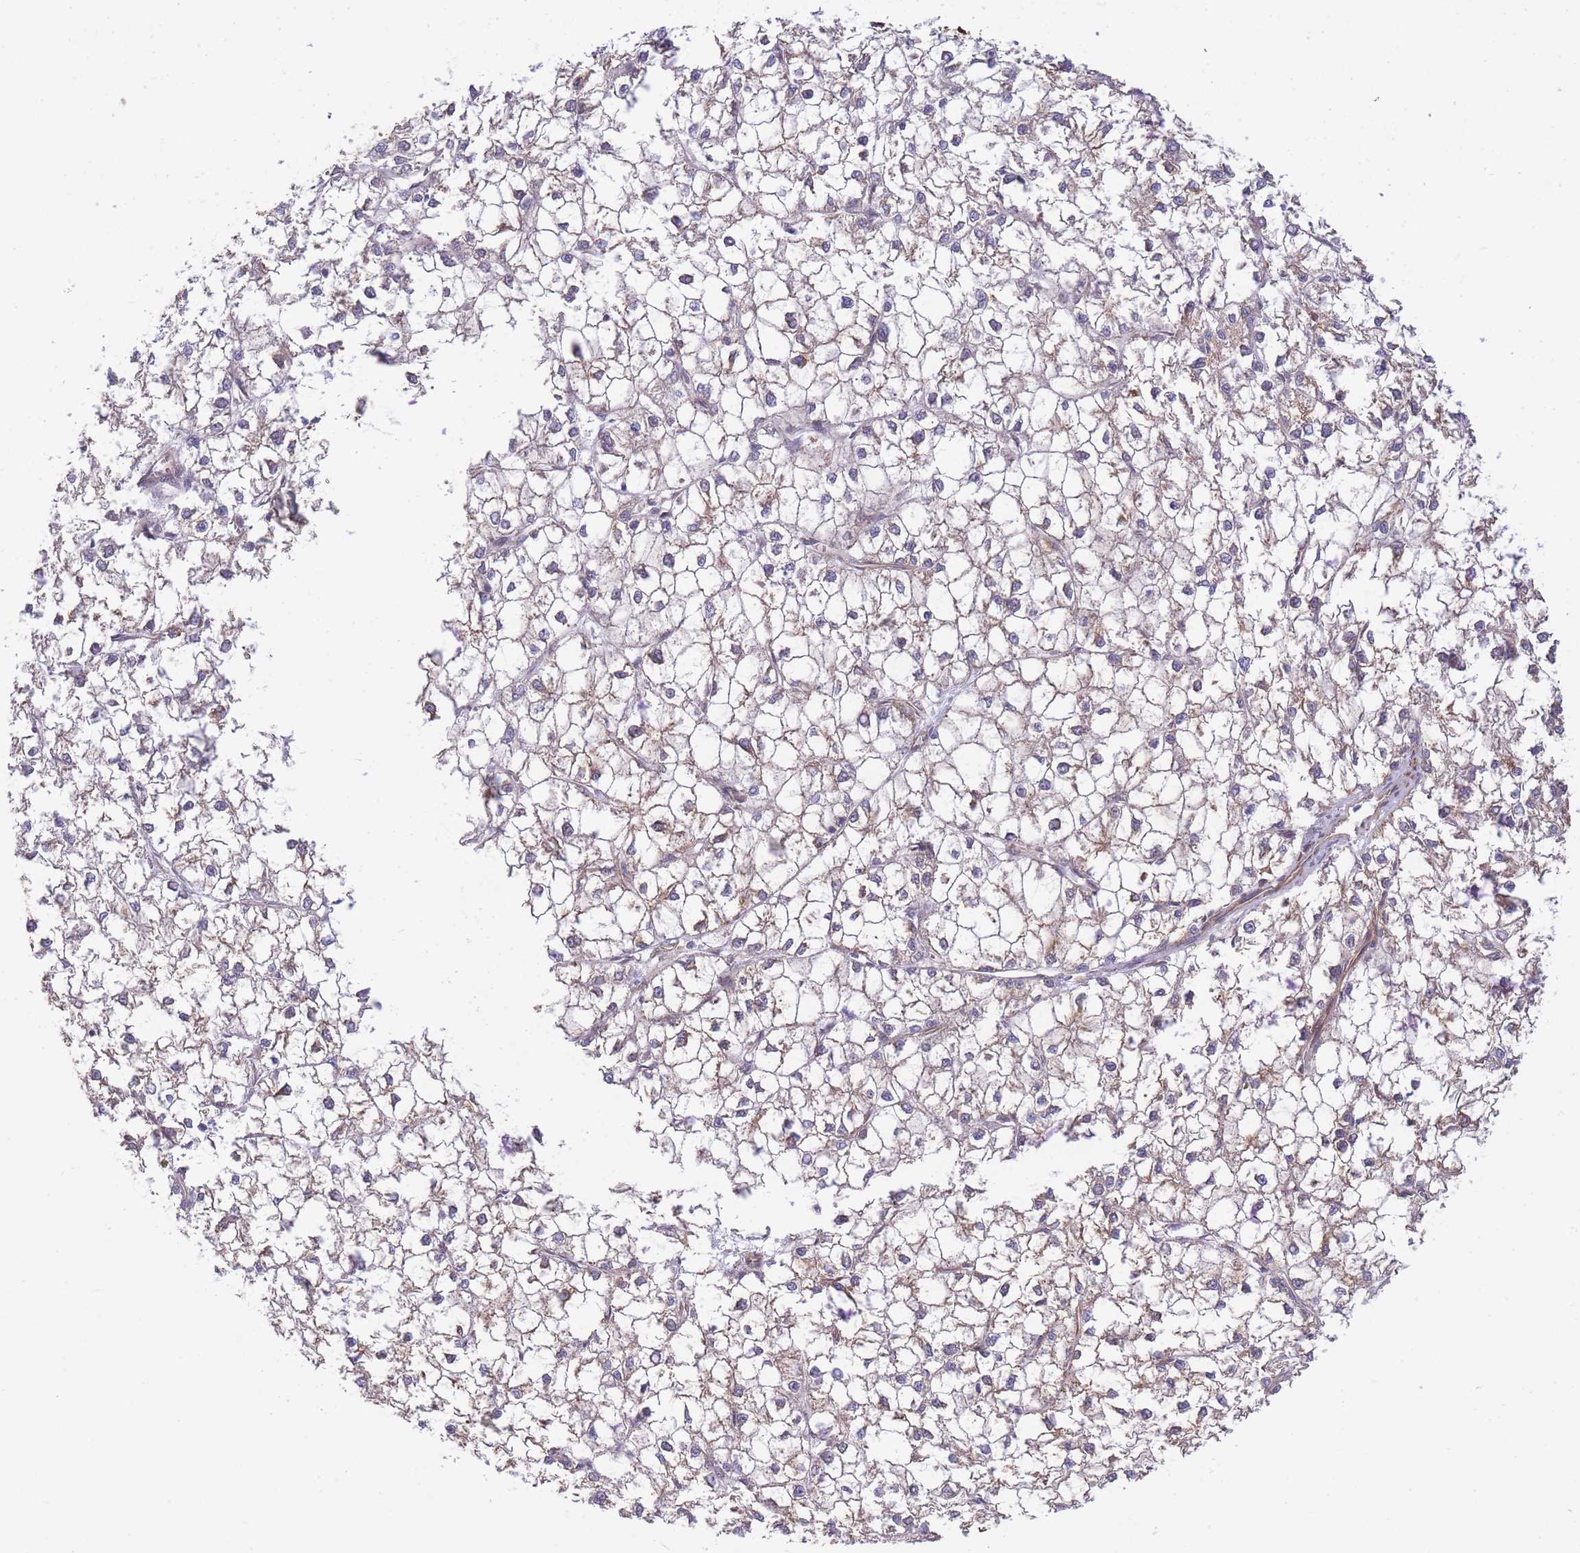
{"staining": {"intensity": "weak", "quantity": "<25%", "location": "cytoplasmic/membranous"}, "tissue": "liver cancer", "cell_type": "Tumor cells", "image_type": "cancer", "snomed": [{"axis": "morphology", "description": "Carcinoma, Hepatocellular, NOS"}, {"axis": "topography", "description": "Liver"}], "caption": "Image shows no protein positivity in tumor cells of liver hepatocellular carcinoma tissue.", "gene": "EXOSC8", "patient": {"sex": "female", "age": 43}}